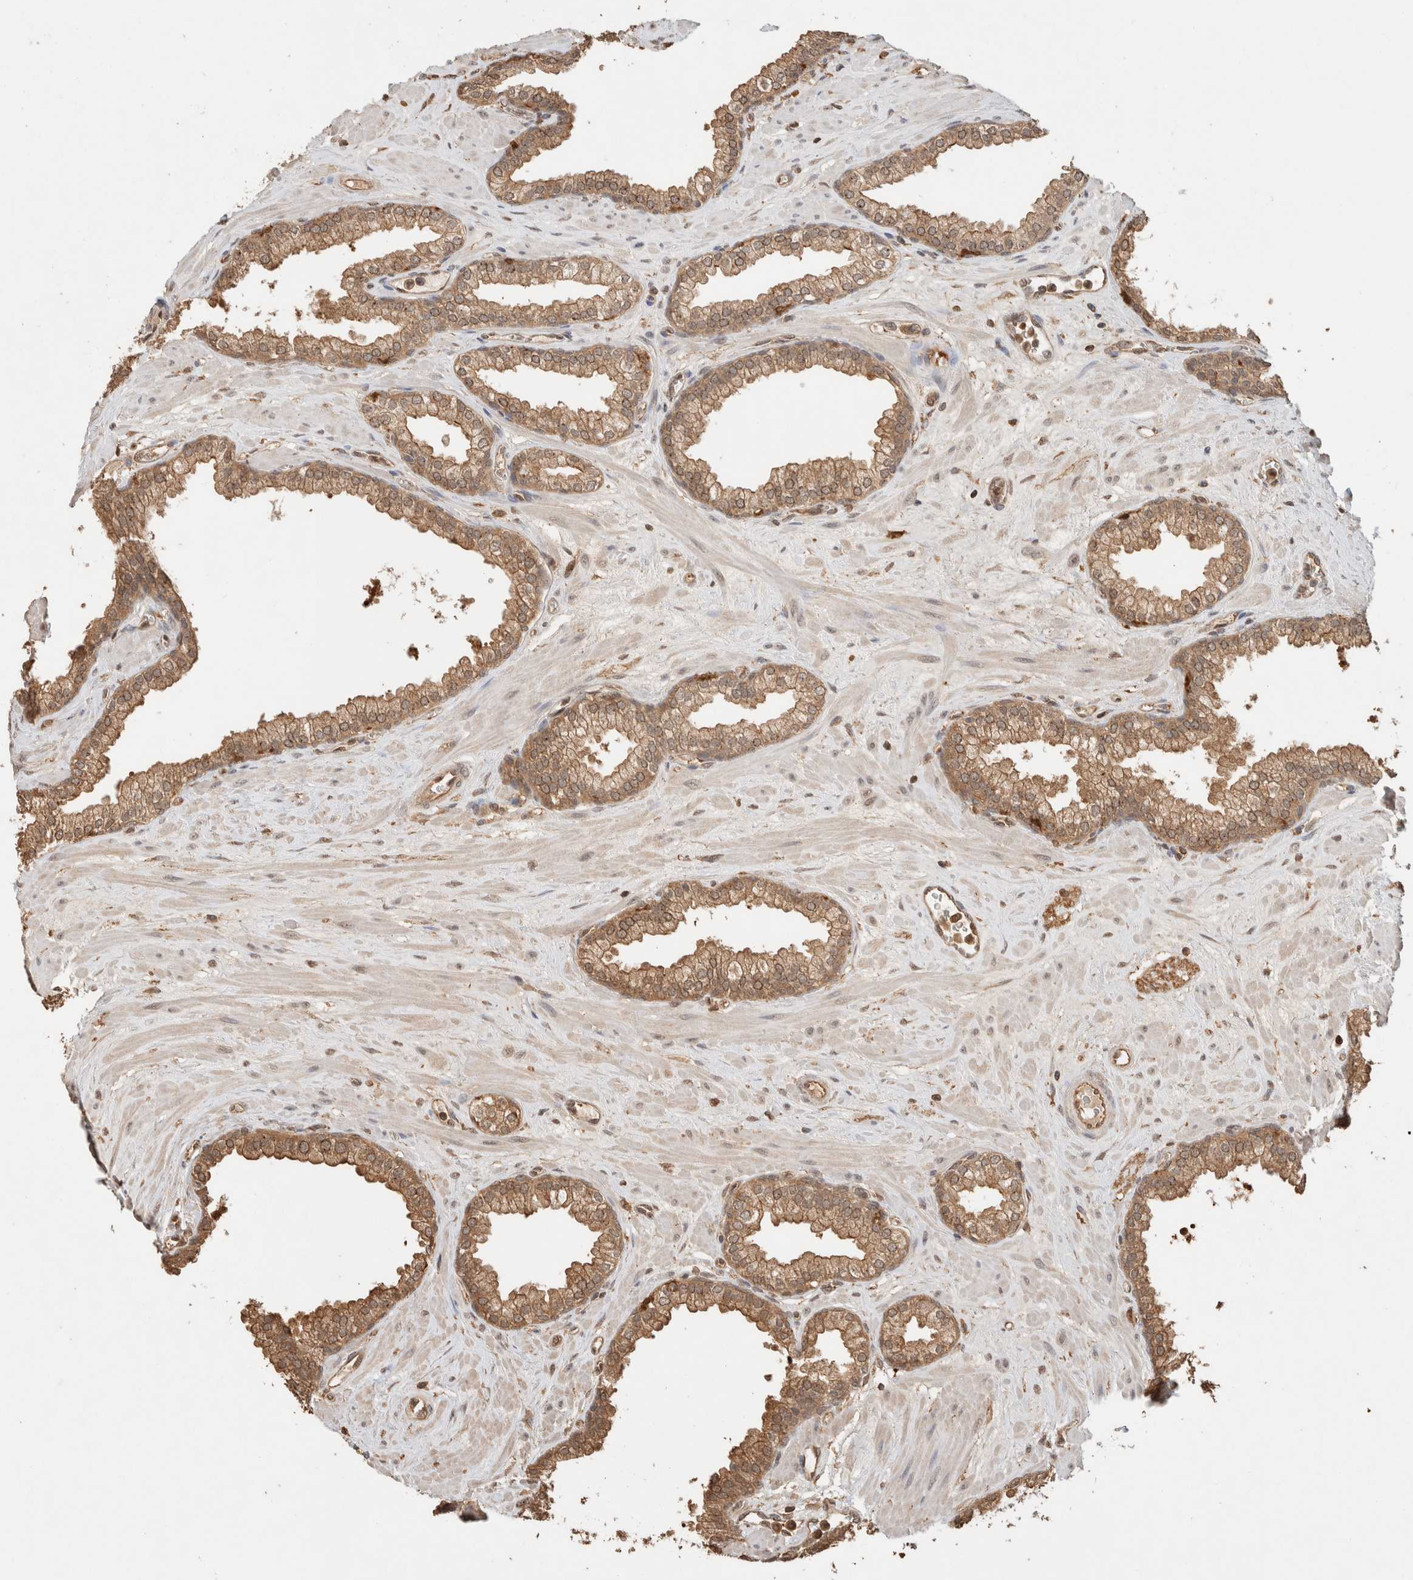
{"staining": {"intensity": "moderate", "quantity": ">75%", "location": "cytoplasmic/membranous"}, "tissue": "prostate", "cell_type": "Glandular cells", "image_type": "normal", "snomed": [{"axis": "morphology", "description": "Normal tissue, NOS"}, {"axis": "morphology", "description": "Urothelial carcinoma, Low grade"}, {"axis": "topography", "description": "Urinary bladder"}, {"axis": "topography", "description": "Prostate"}], "caption": "Immunohistochemical staining of normal human prostate exhibits medium levels of moderate cytoplasmic/membranous staining in approximately >75% of glandular cells. Nuclei are stained in blue.", "gene": "YWHAH", "patient": {"sex": "male", "age": 60}}